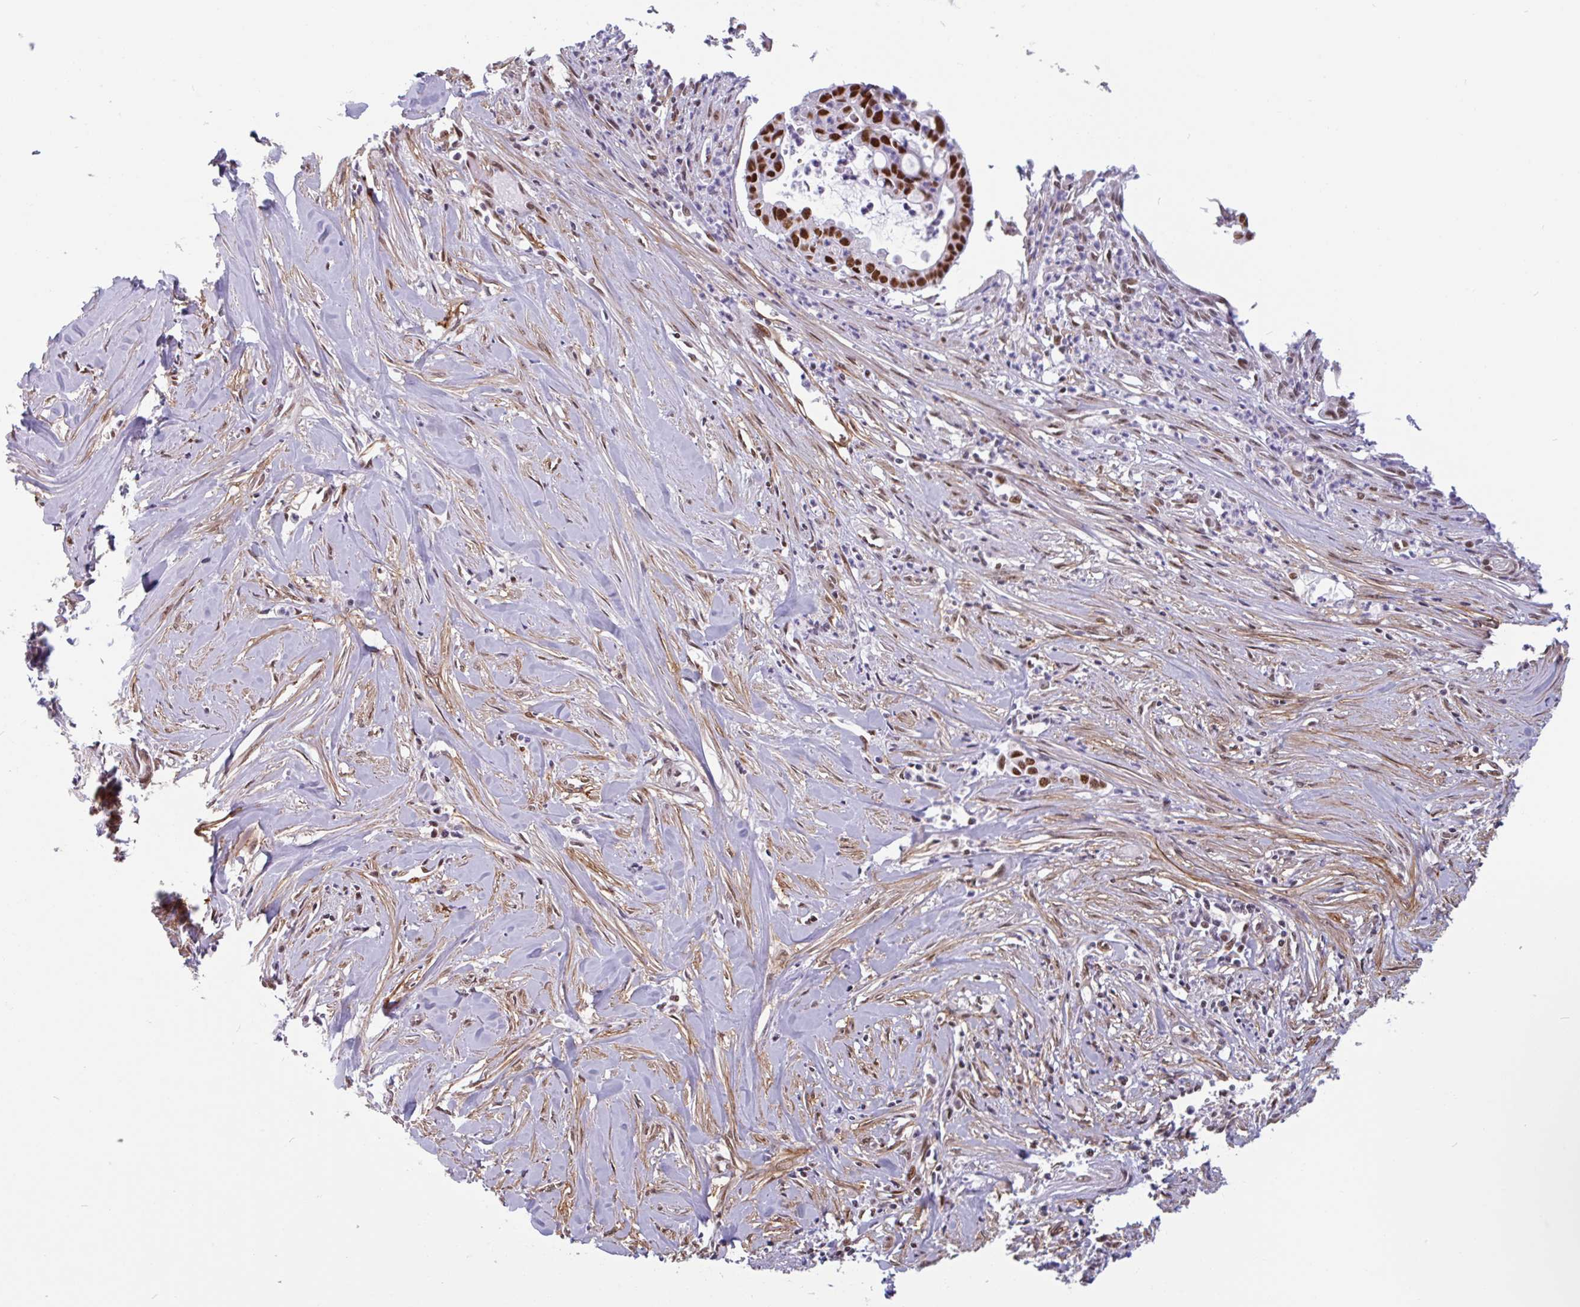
{"staining": {"intensity": "strong", "quantity": ">75%", "location": "nuclear"}, "tissue": "pancreatic cancer", "cell_type": "Tumor cells", "image_type": "cancer", "snomed": [{"axis": "morphology", "description": "Adenocarcinoma, NOS"}, {"axis": "topography", "description": "Pancreas"}], "caption": "This image exhibits immunohistochemistry (IHC) staining of pancreatic adenocarcinoma, with high strong nuclear positivity in about >75% of tumor cells.", "gene": "TMEM119", "patient": {"sex": "male", "age": 73}}